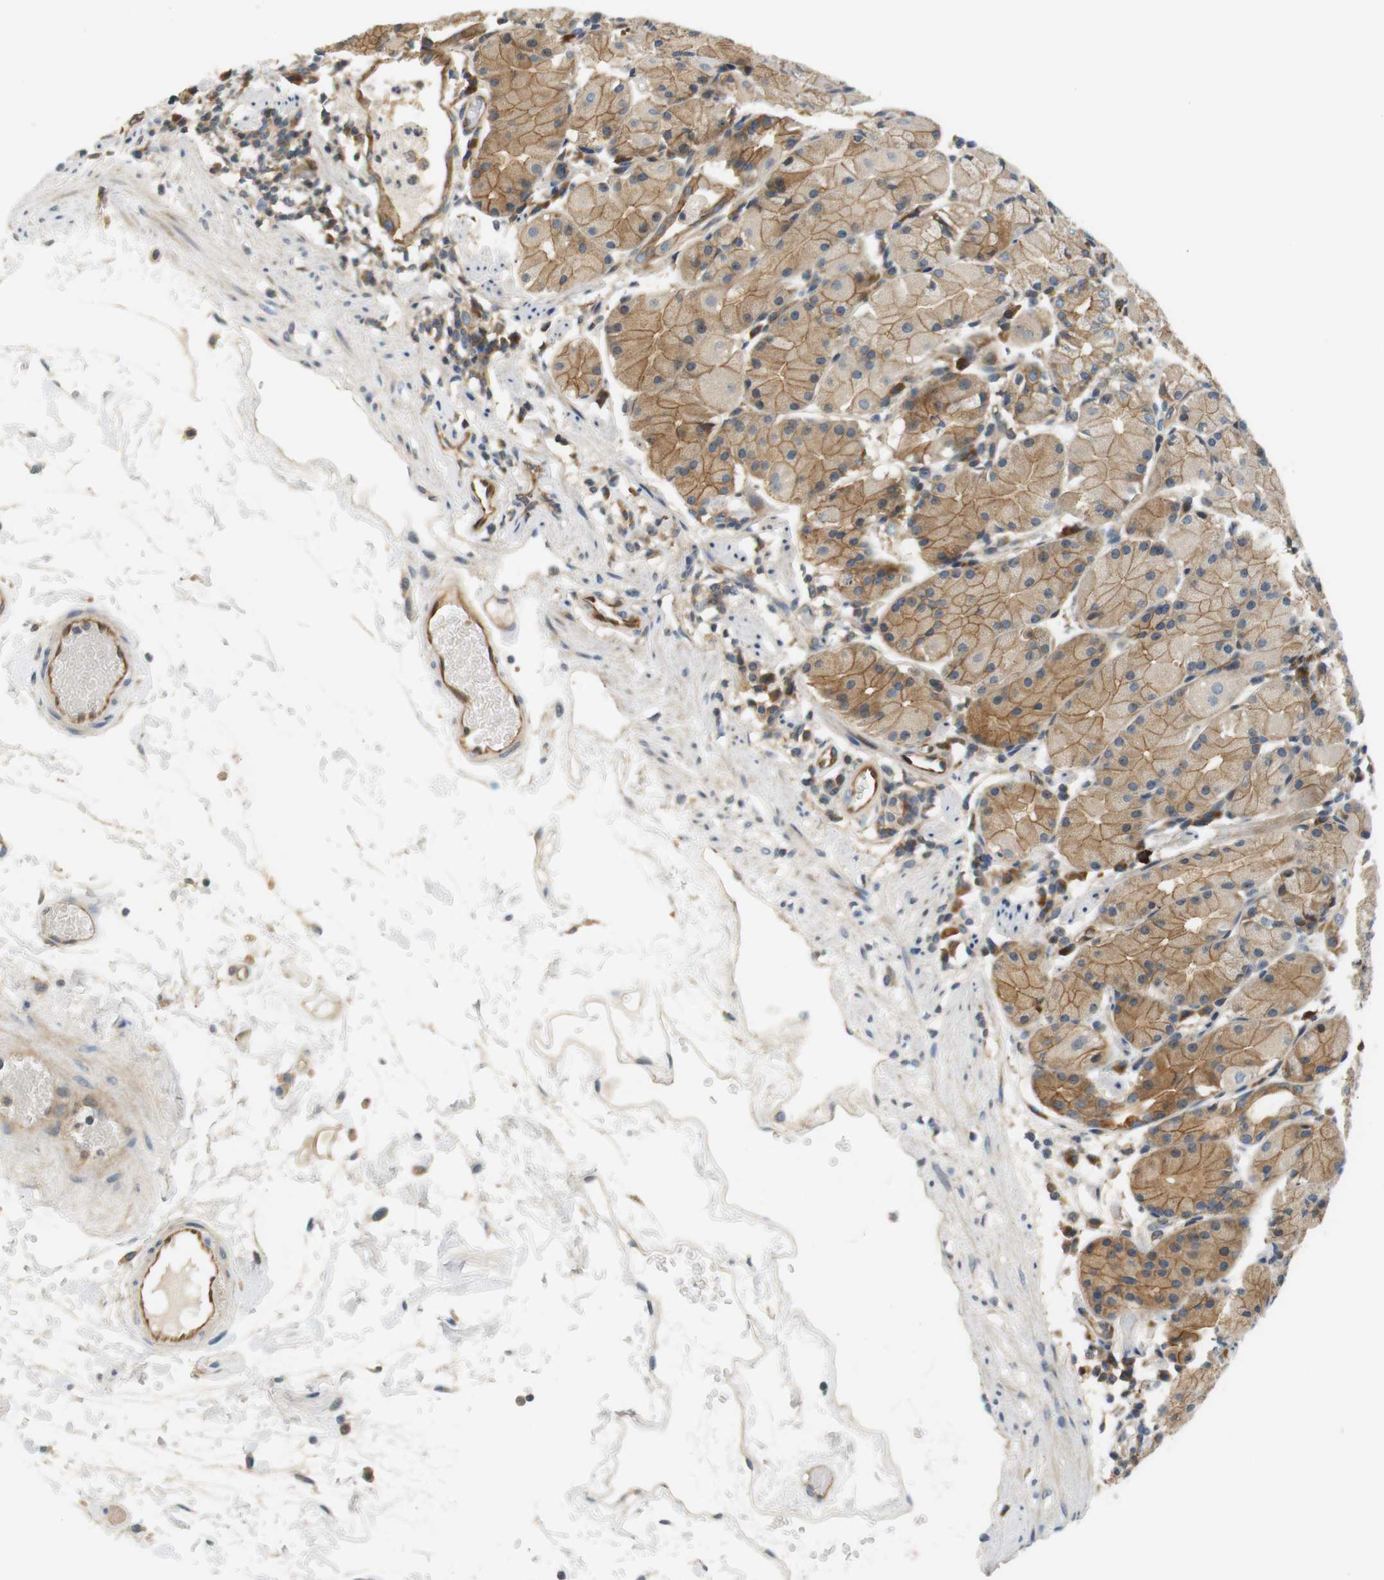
{"staining": {"intensity": "strong", "quantity": ">75%", "location": "cytoplasmic/membranous"}, "tissue": "stomach", "cell_type": "Glandular cells", "image_type": "normal", "snomed": [{"axis": "morphology", "description": "Normal tissue, NOS"}, {"axis": "topography", "description": "Stomach"}, {"axis": "topography", "description": "Stomach, lower"}], "caption": "This is a photomicrograph of immunohistochemistry staining of unremarkable stomach, which shows strong staining in the cytoplasmic/membranous of glandular cells.", "gene": "SH3GLB1", "patient": {"sex": "female", "age": 75}}